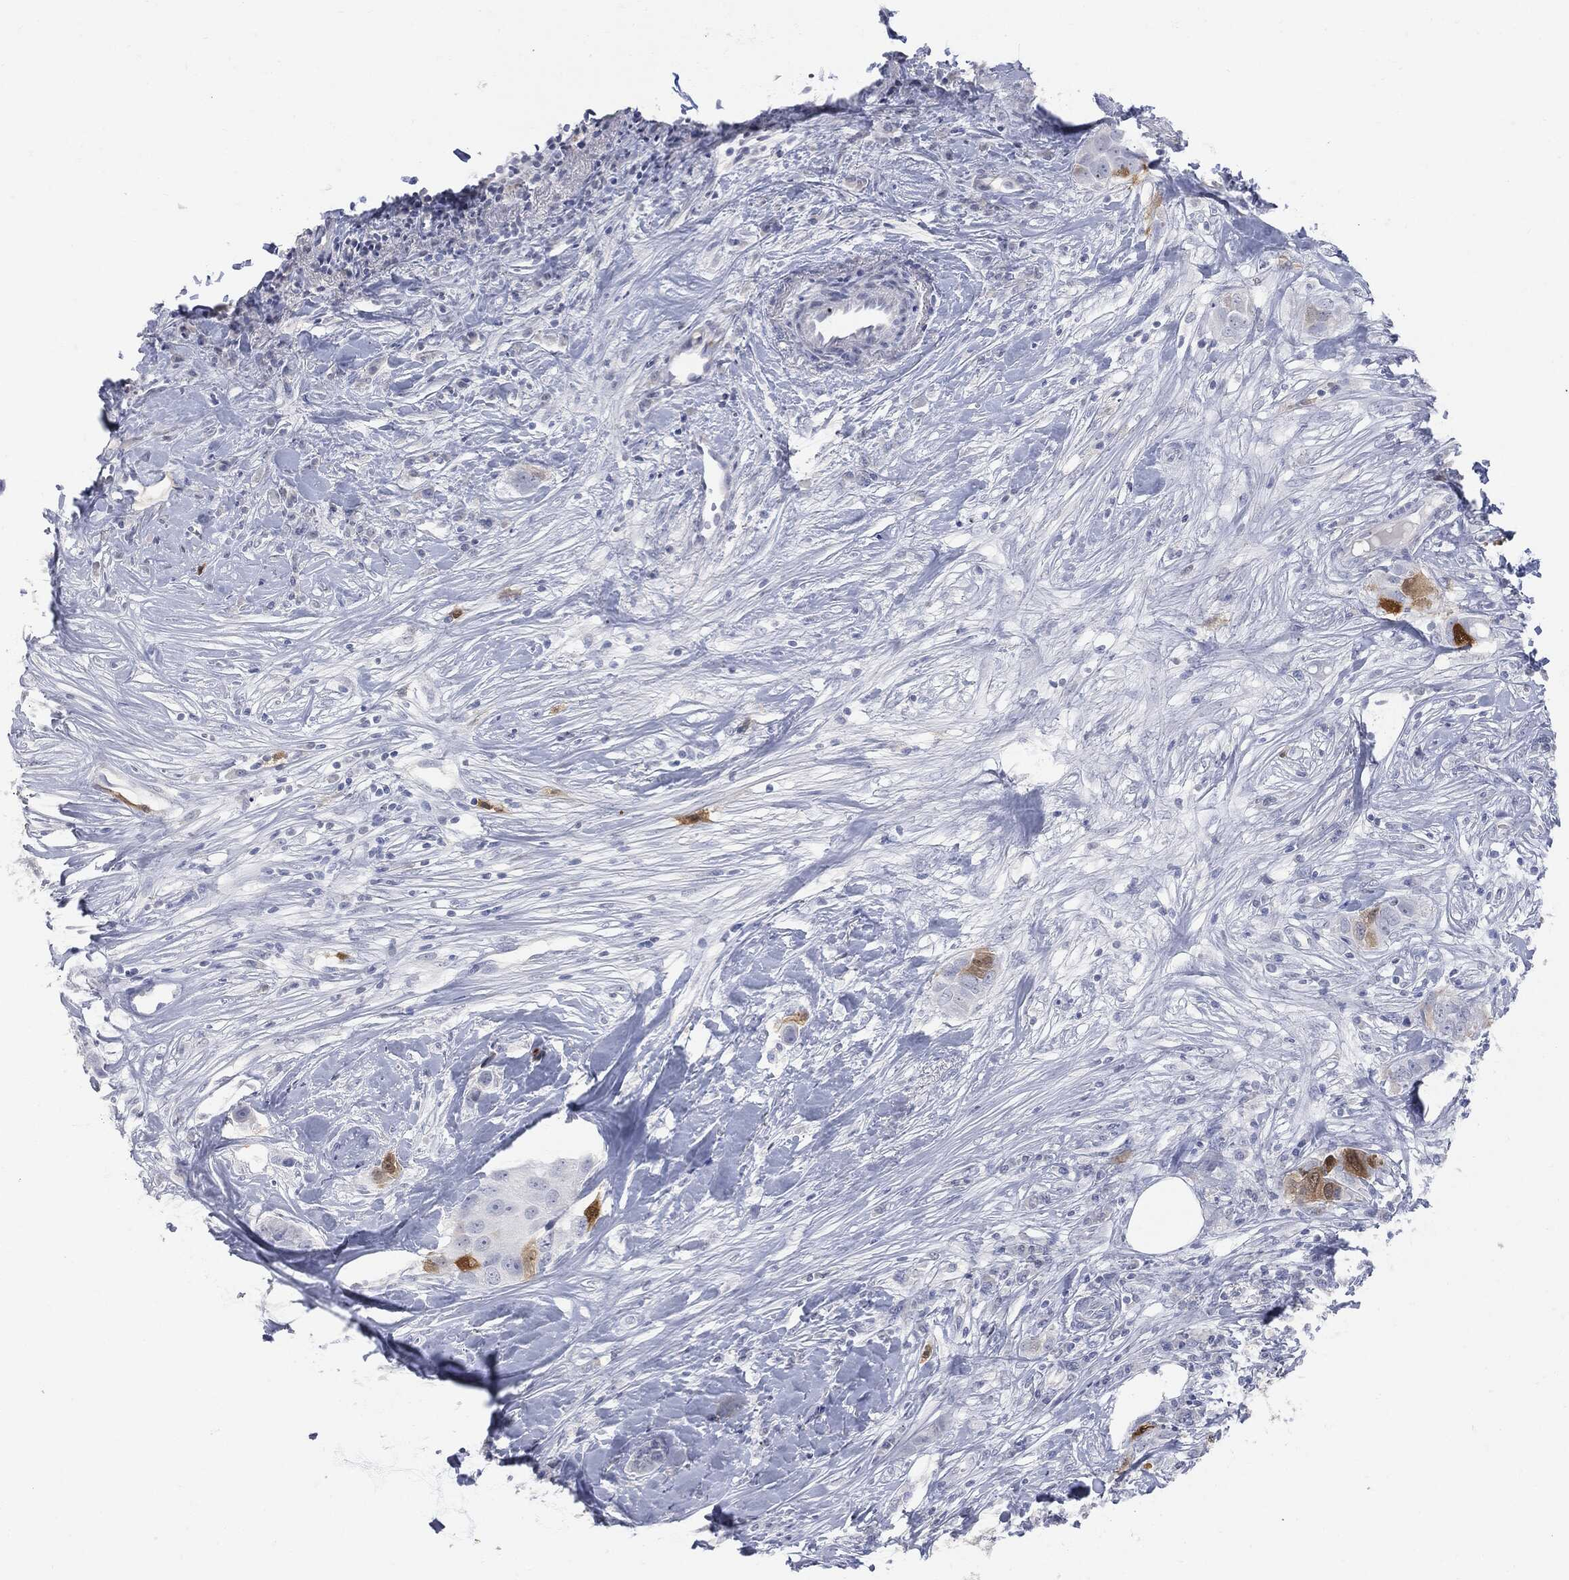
{"staining": {"intensity": "strong", "quantity": "<25%", "location": "cytoplasmic/membranous"}, "tissue": "breast cancer", "cell_type": "Tumor cells", "image_type": "cancer", "snomed": [{"axis": "morphology", "description": "Duct carcinoma"}, {"axis": "topography", "description": "Breast"}], "caption": "The immunohistochemical stain shows strong cytoplasmic/membranous expression in tumor cells of breast cancer (invasive ductal carcinoma) tissue.", "gene": "UBE2C", "patient": {"sex": "female", "age": 43}}